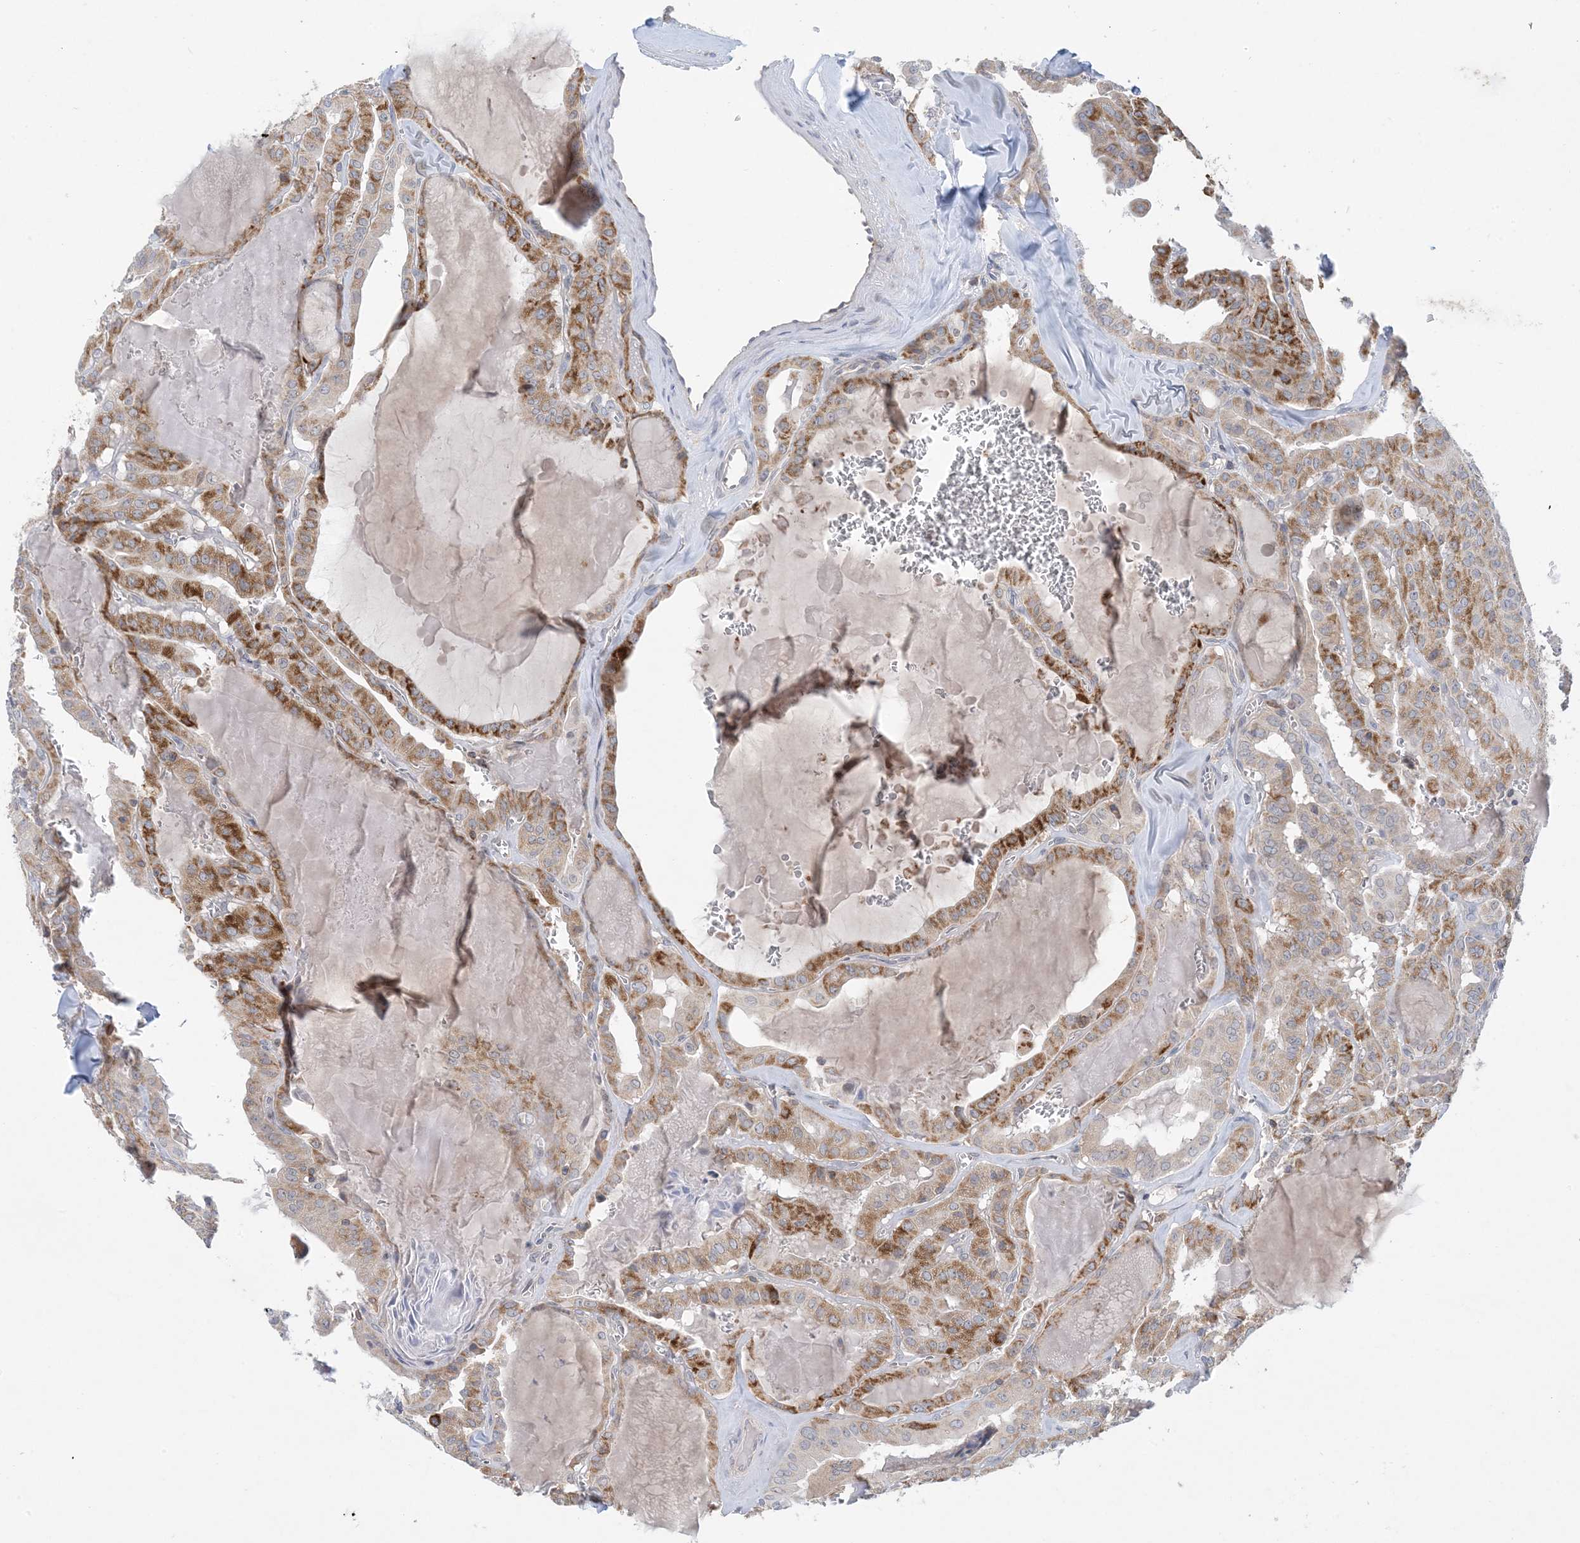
{"staining": {"intensity": "moderate", "quantity": ">75%", "location": "cytoplasmic/membranous"}, "tissue": "thyroid cancer", "cell_type": "Tumor cells", "image_type": "cancer", "snomed": [{"axis": "morphology", "description": "Papillary adenocarcinoma, NOS"}, {"axis": "topography", "description": "Thyroid gland"}], "caption": "IHC (DAB (3,3'-diaminobenzidine)) staining of papillary adenocarcinoma (thyroid) displays moderate cytoplasmic/membranous protein positivity in about >75% of tumor cells.", "gene": "AOC1", "patient": {"sex": "male", "age": 52}}